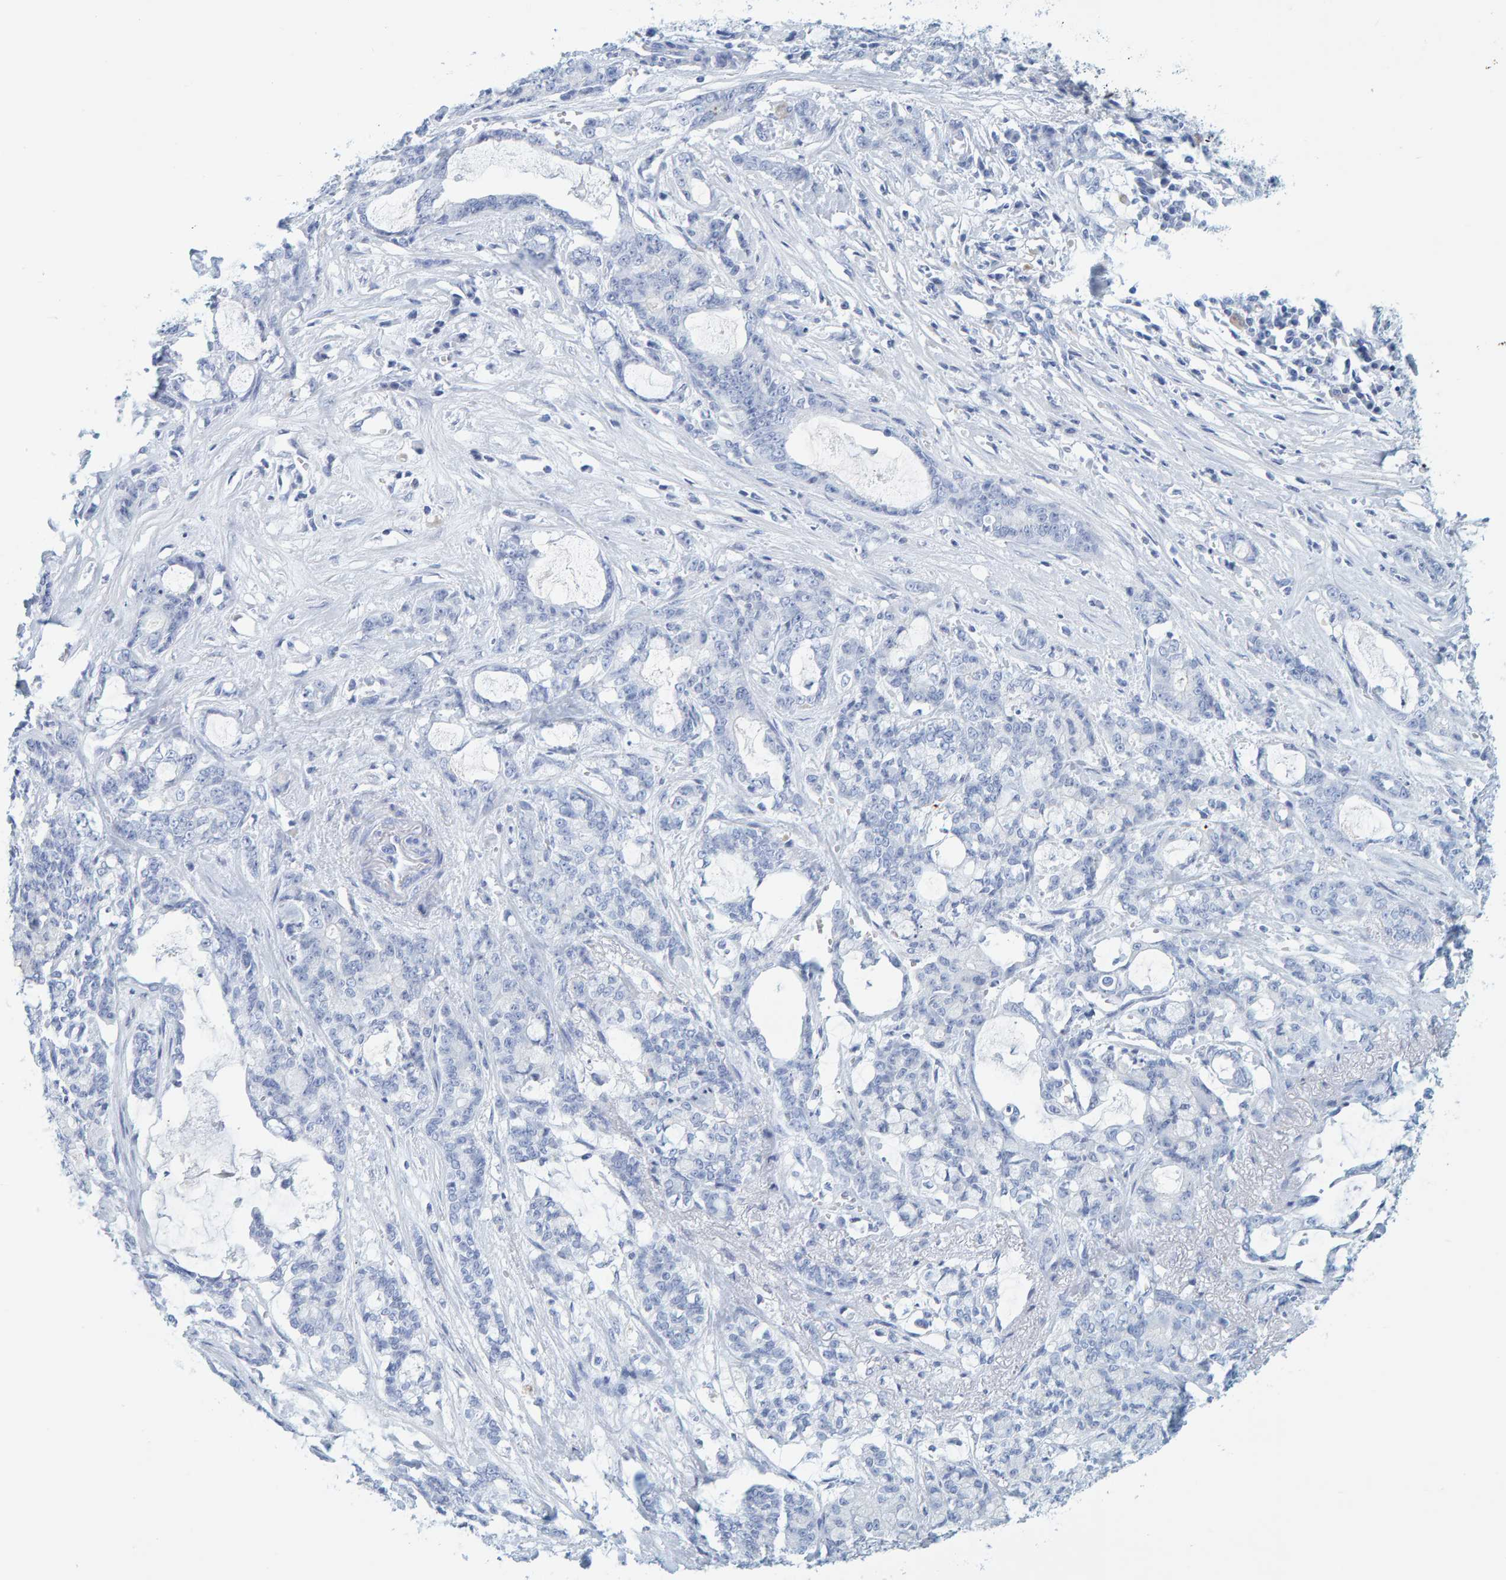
{"staining": {"intensity": "negative", "quantity": "none", "location": "none"}, "tissue": "pancreatic cancer", "cell_type": "Tumor cells", "image_type": "cancer", "snomed": [{"axis": "morphology", "description": "Adenocarcinoma, NOS"}, {"axis": "topography", "description": "Pancreas"}], "caption": "Tumor cells are negative for protein expression in human pancreatic cancer.", "gene": "SFTPC", "patient": {"sex": "female", "age": 73}}